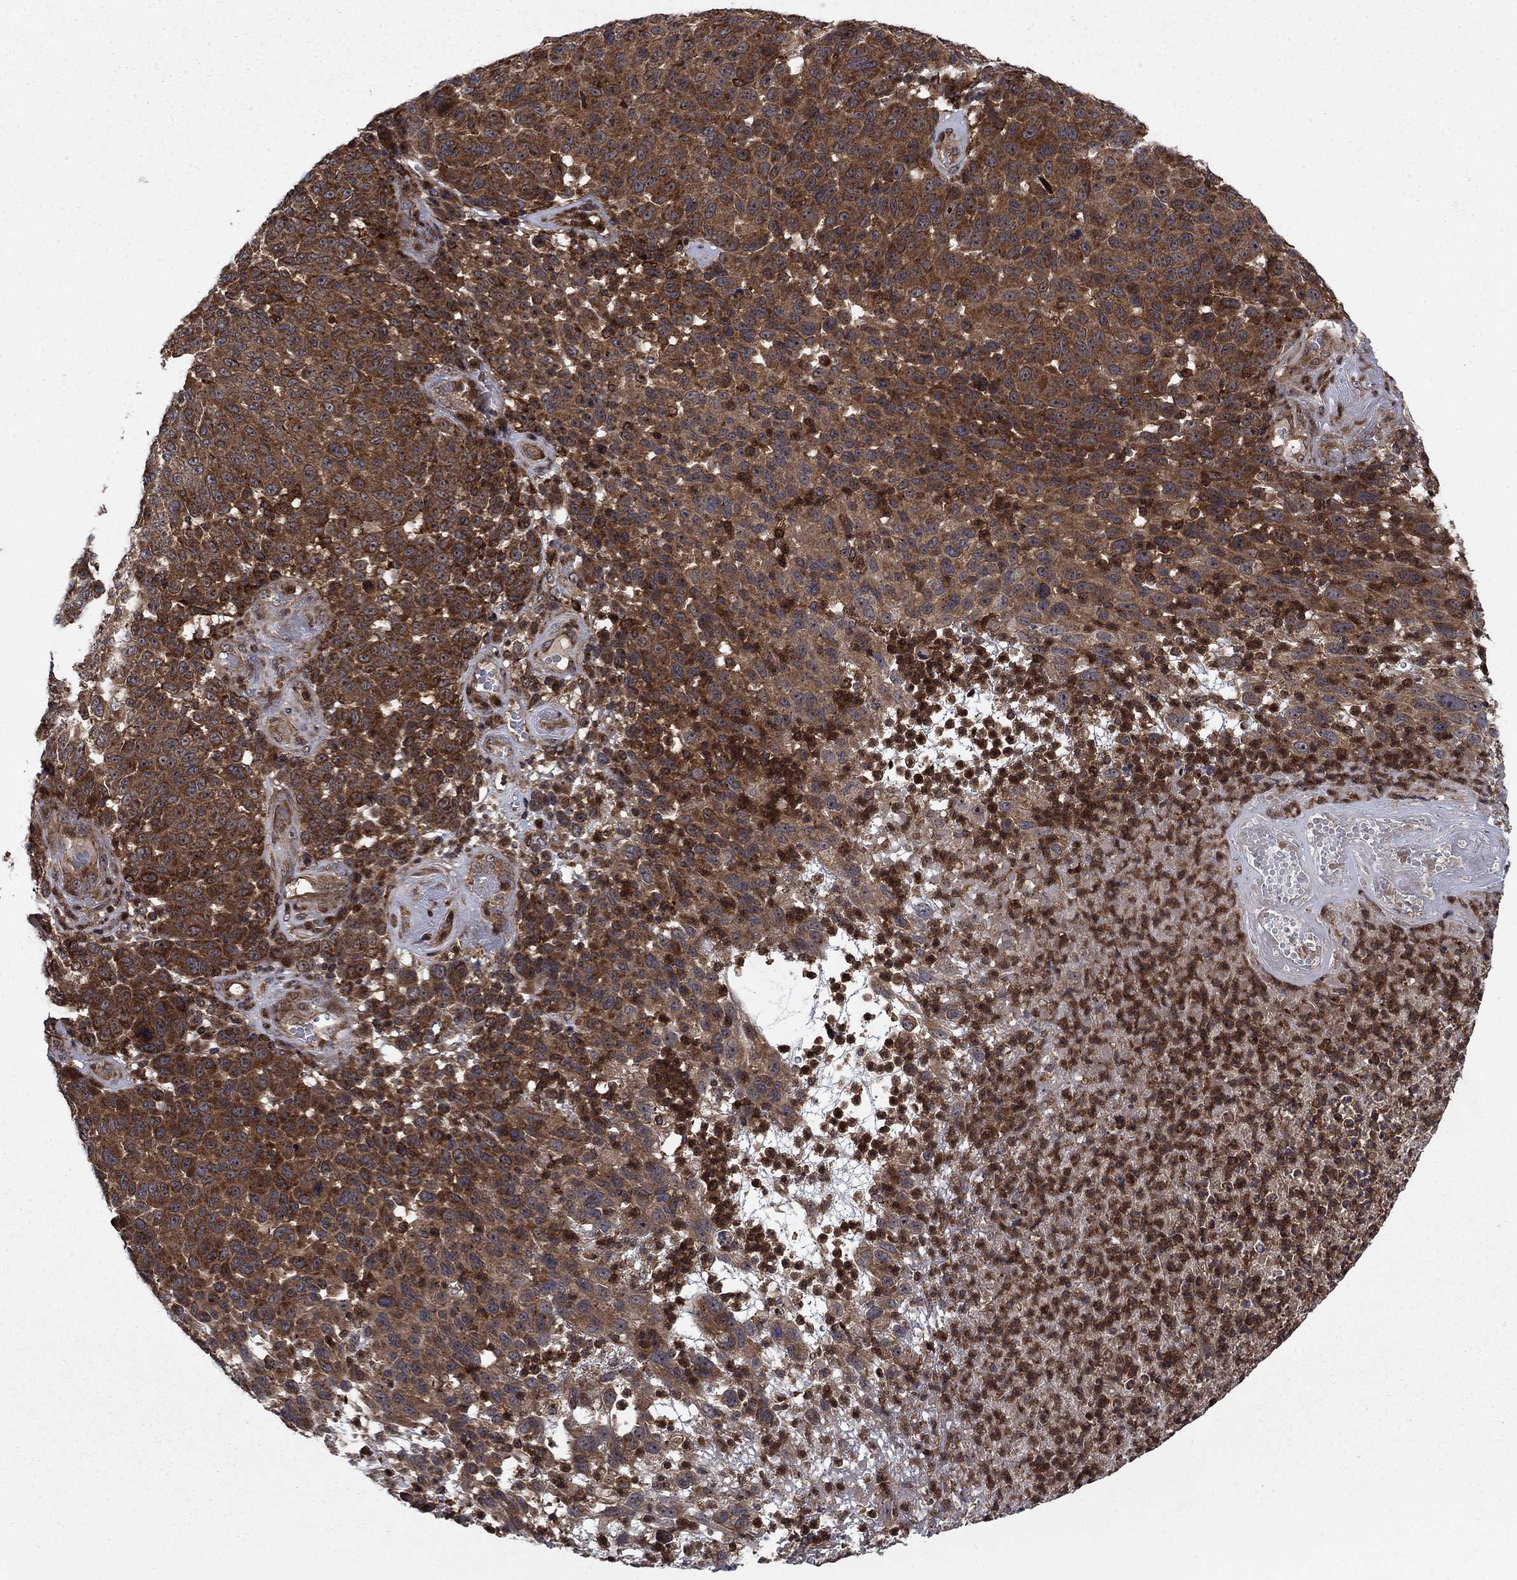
{"staining": {"intensity": "moderate", "quantity": ">75%", "location": "cytoplasmic/membranous"}, "tissue": "melanoma", "cell_type": "Tumor cells", "image_type": "cancer", "snomed": [{"axis": "morphology", "description": "Malignant melanoma, NOS"}, {"axis": "topography", "description": "Skin"}], "caption": "This histopathology image demonstrates immunohistochemistry staining of human malignant melanoma, with medium moderate cytoplasmic/membranous expression in approximately >75% of tumor cells.", "gene": "IFI35", "patient": {"sex": "male", "age": 59}}